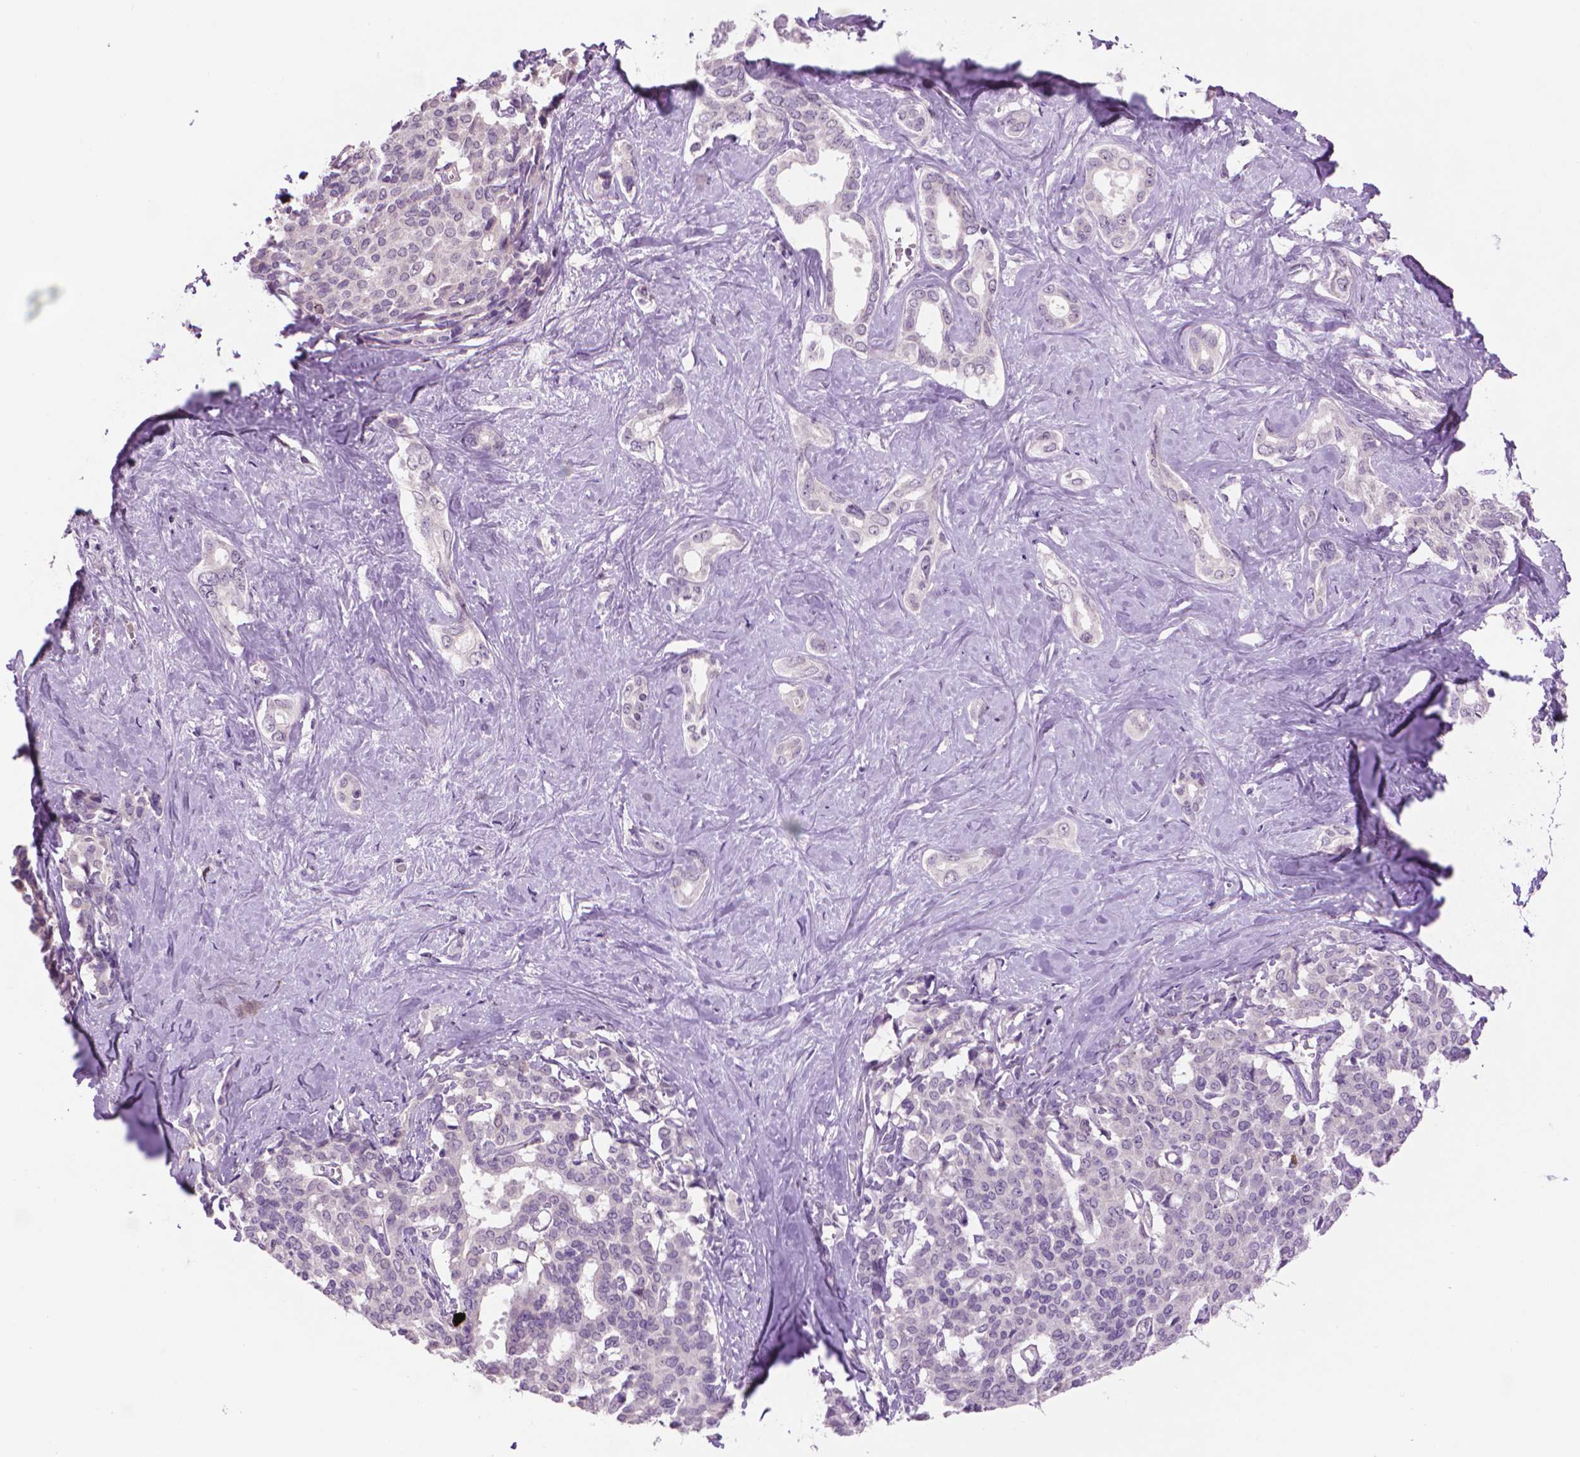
{"staining": {"intensity": "negative", "quantity": "none", "location": "none"}, "tissue": "liver cancer", "cell_type": "Tumor cells", "image_type": "cancer", "snomed": [{"axis": "morphology", "description": "Cholangiocarcinoma"}, {"axis": "topography", "description": "Liver"}], "caption": "The IHC image has no significant staining in tumor cells of cholangiocarcinoma (liver) tissue.", "gene": "CDKN2D", "patient": {"sex": "female", "age": 47}}